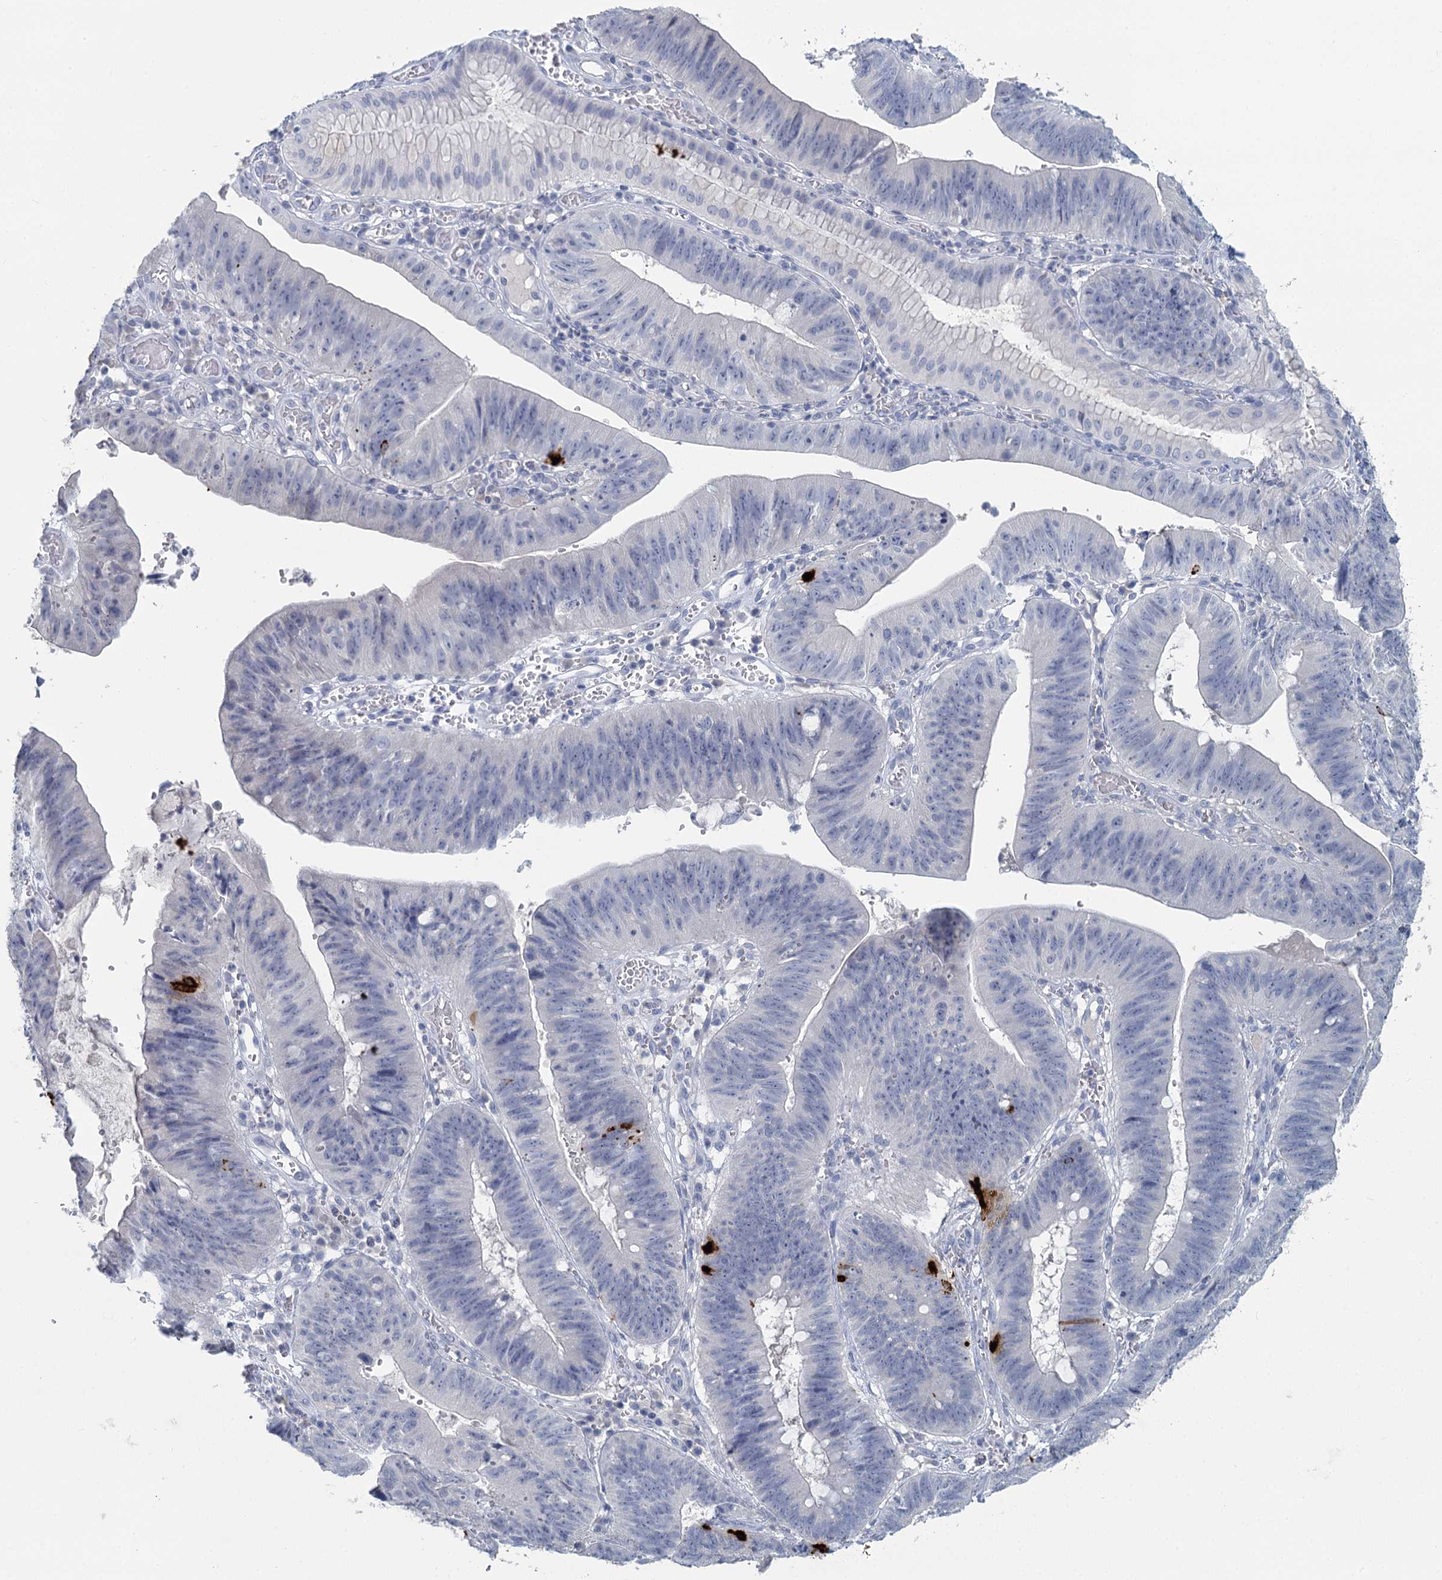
{"staining": {"intensity": "negative", "quantity": "none", "location": "none"}, "tissue": "stomach cancer", "cell_type": "Tumor cells", "image_type": "cancer", "snomed": [{"axis": "morphology", "description": "Adenocarcinoma, NOS"}, {"axis": "topography", "description": "Stomach"}], "caption": "Tumor cells show no significant protein positivity in adenocarcinoma (stomach).", "gene": "CHGA", "patient": {"sex": "male", "age": 59}}